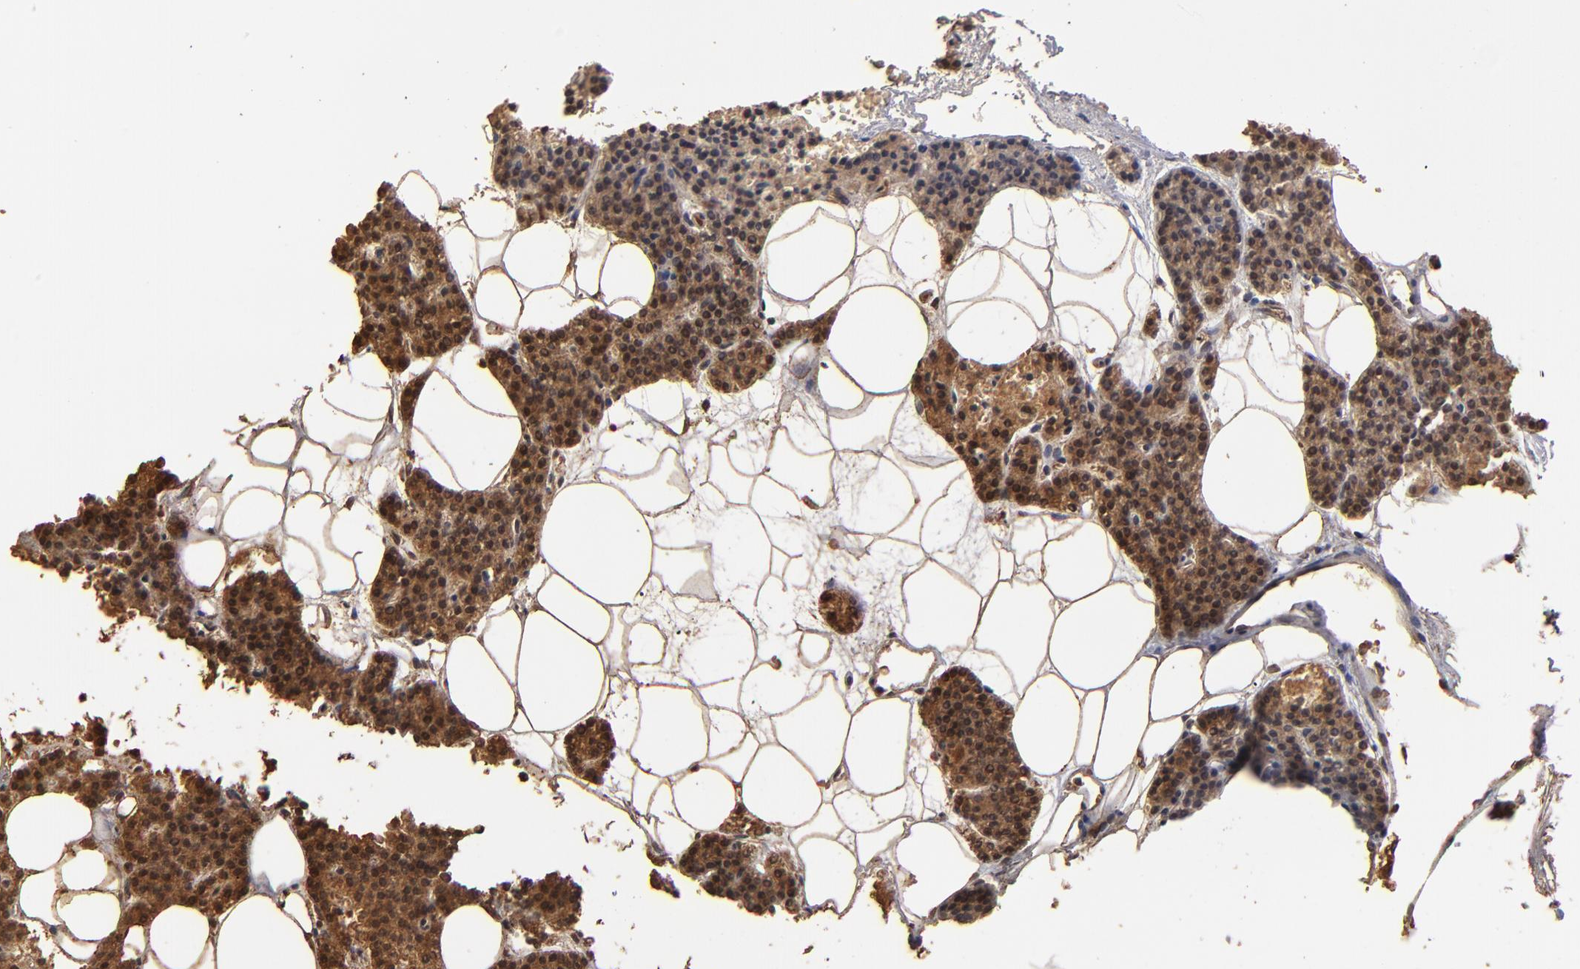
{"staining": {"intensity": "strong", "quantity": ">75%", "location": "cytoplasmic/membranous,nuclear"}, "tissue": "parathyroid gland", "cell_type": "Glandular cells", "image_type": "normal", "snomed": [{"axis": "morphology", "description": "Normal tissue, NOS"}, {"axis": "topography", "description": "Parathyroid gland"}], "caption": "Immunohistochemical staining of normal human parathyroid gland reveals high levels of strong cytoplasmic/membranous,nuclear positivity in about >75% of glandular cells. The protein is shown in brown color, while the nuclei are stained blue.", "gene": "FABP4", "patient": {"sex": "male", "age": 24}}